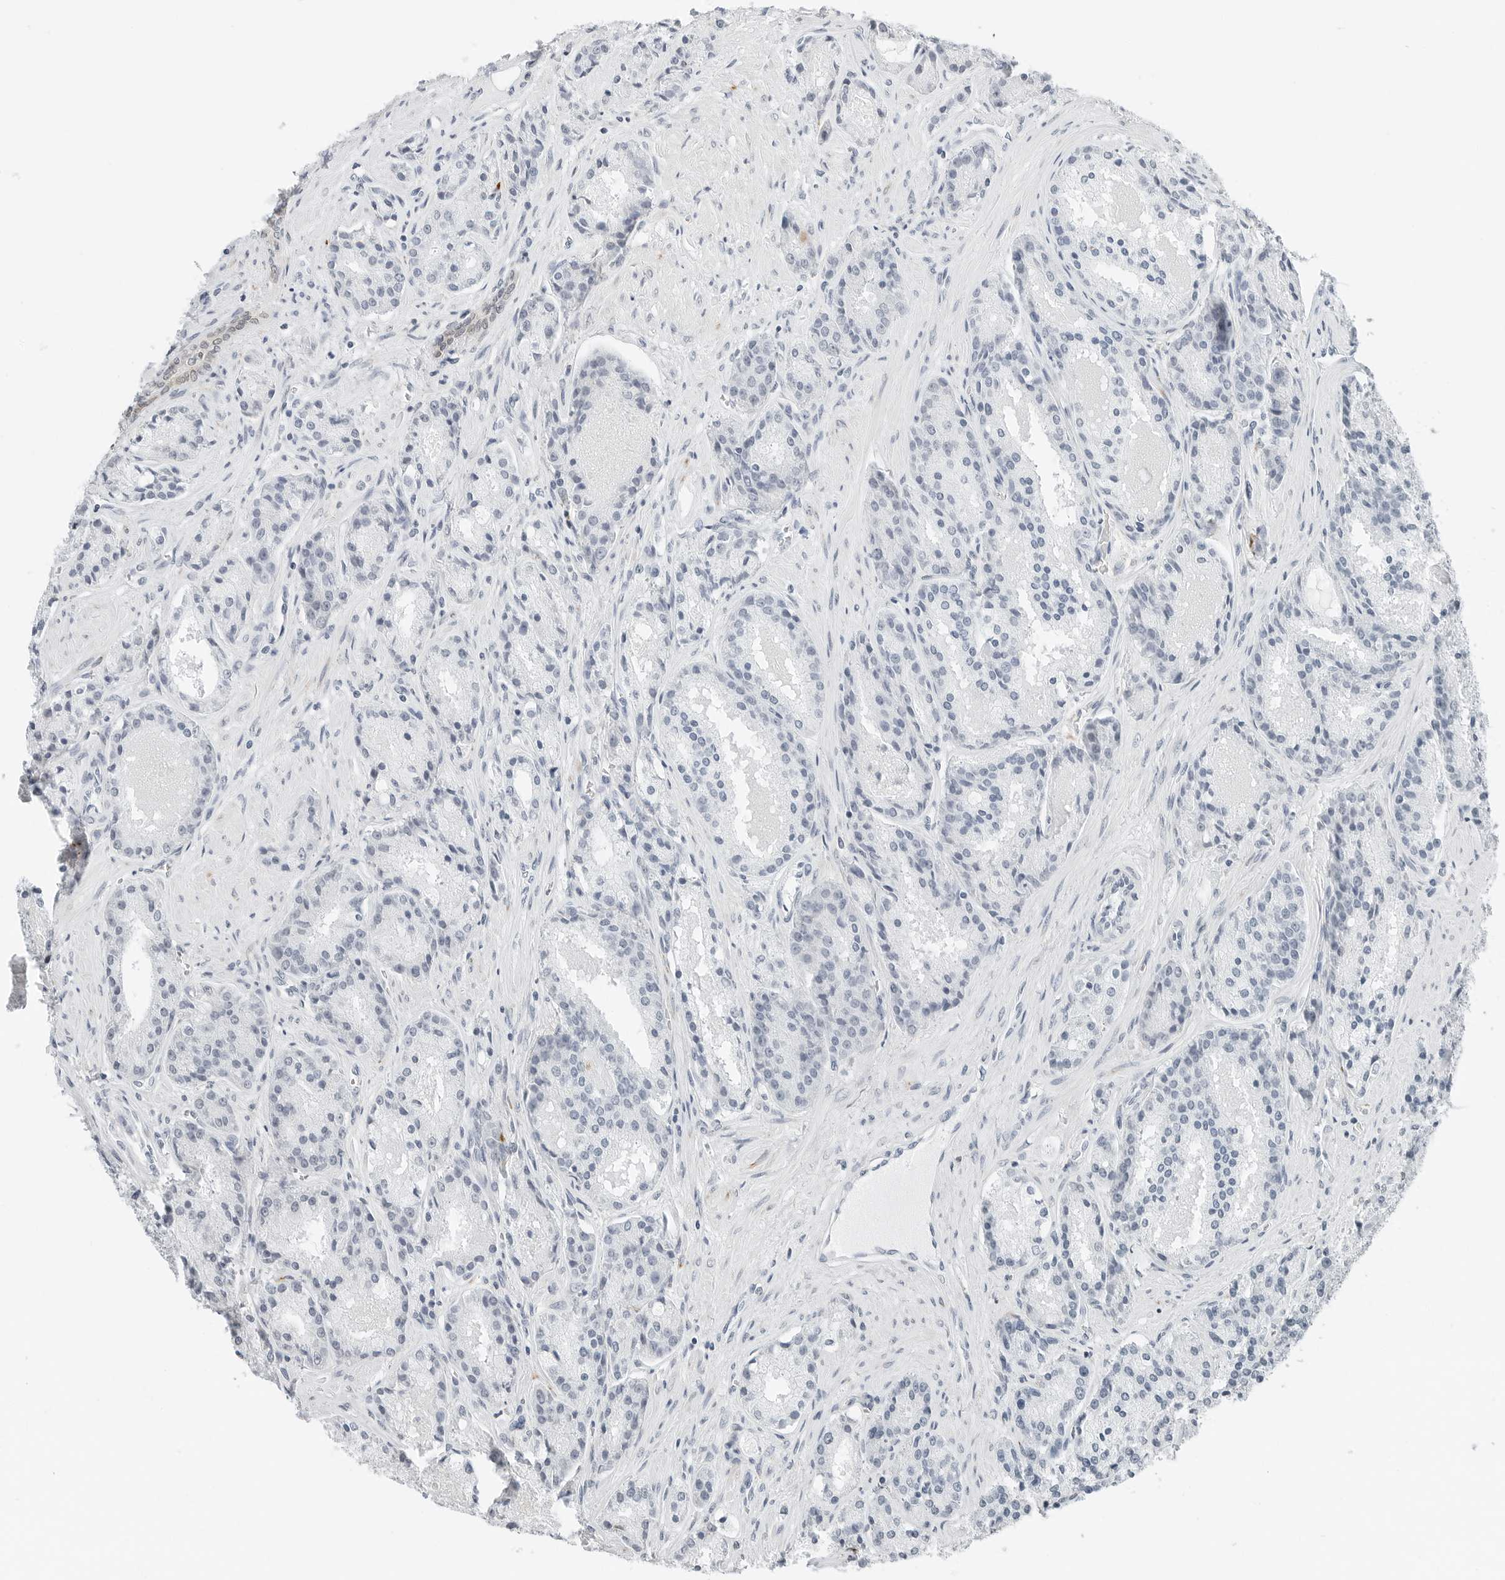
{"staining": {"intensity": "negative", "quantity": "none", "location": "none"}, "tissue": "prostate cancer", "cell_type": "Tumor cells", "image_type": "cancer", "snomed": [{"axis": "morphology", "description": "Adenocarcinoma, High grade"}, {"axis": "topography", "description": "Prostate"}], "caption": "Prostate high-grade adenocarcinoma was stained to show a protein in brown. There is no significant positivity in tumor cells.", "gene": "P4HA2", "patient": {"sex": "male", "age": 60}}